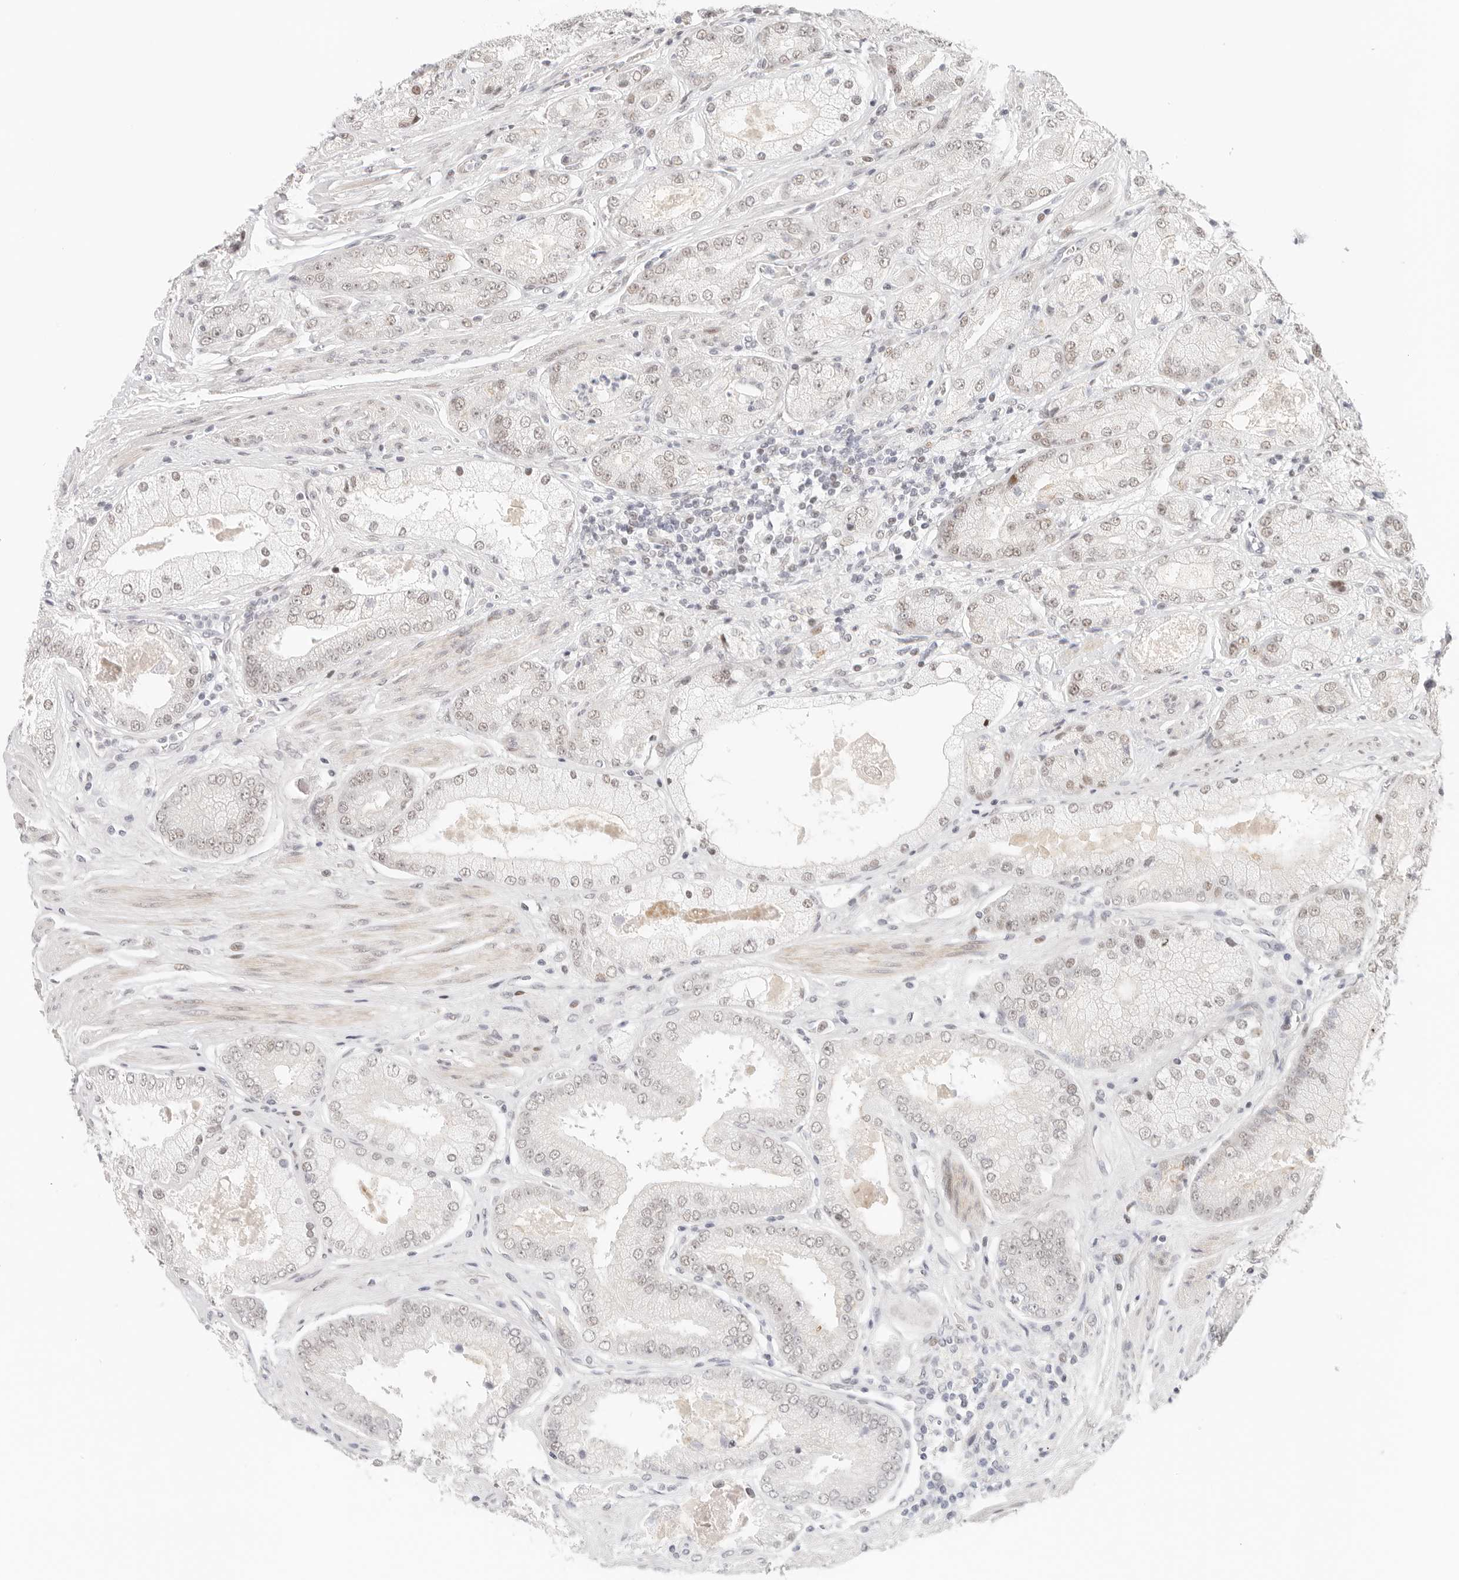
{"staining": {"intensity": "weak", "quantity": "25%-75%", "location": "nuclear"}, "tissue": "prostate cancer", "cell_type": "Tumor cells", "image_type": "cancer", "snomed": [{"axis": "morphology", "description": "Adenocarcinoma, High grade"}, {"axis": "topography", "description": "Prostate"}], "caption": "The micrograph exhibits staining of high-grade adenocarcinoma (prostate), revealing weak nuclear protein positivity (brown color) within tumor cells. (IHC, brightfield microscopy, high magnification).", "gene": "HOXC5", "patient": {"sex": "male", "age": 58}}